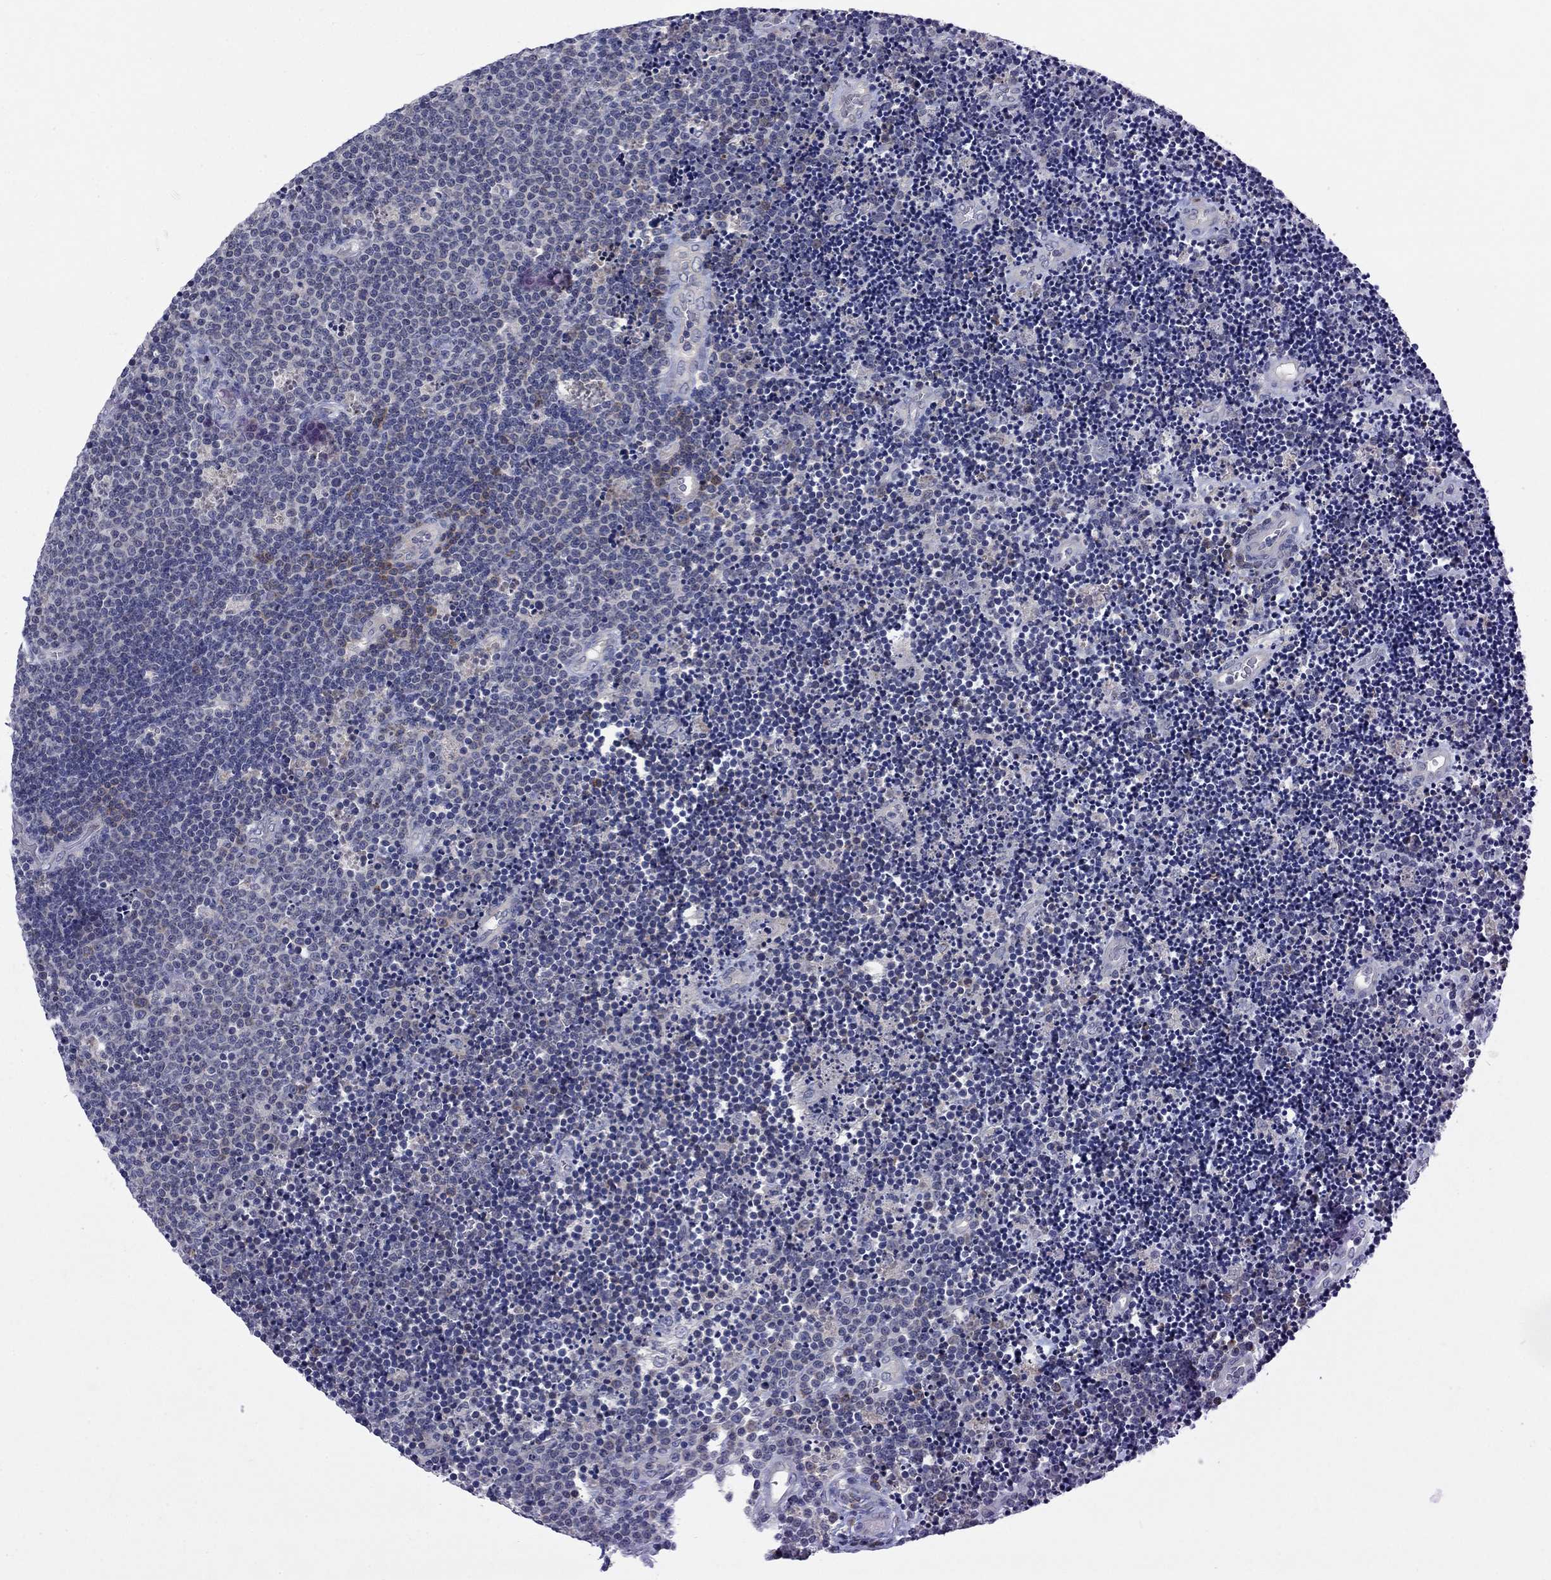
{"staining": {"intensity": "negative", "quantity": "none", "location": "none"}, "tissue": "lymphoma", "cell_type": "Tumor cells", "image_type": "cancer", "snomed": [{"axis": "morphology", "description": "Malignant lymphoma, non-Hodgkin's type, Low grade"}, {"axis": "topography", "description": "Brain"}], "caption": "High power microscopy image of an IHC image of malignant lymphoma, non-Hodgkin's type (low-grade), revealing no significant positivity in tumor cells.", "gene": "CACNA1A", "patient": {"sex": "female", "age": 66}}